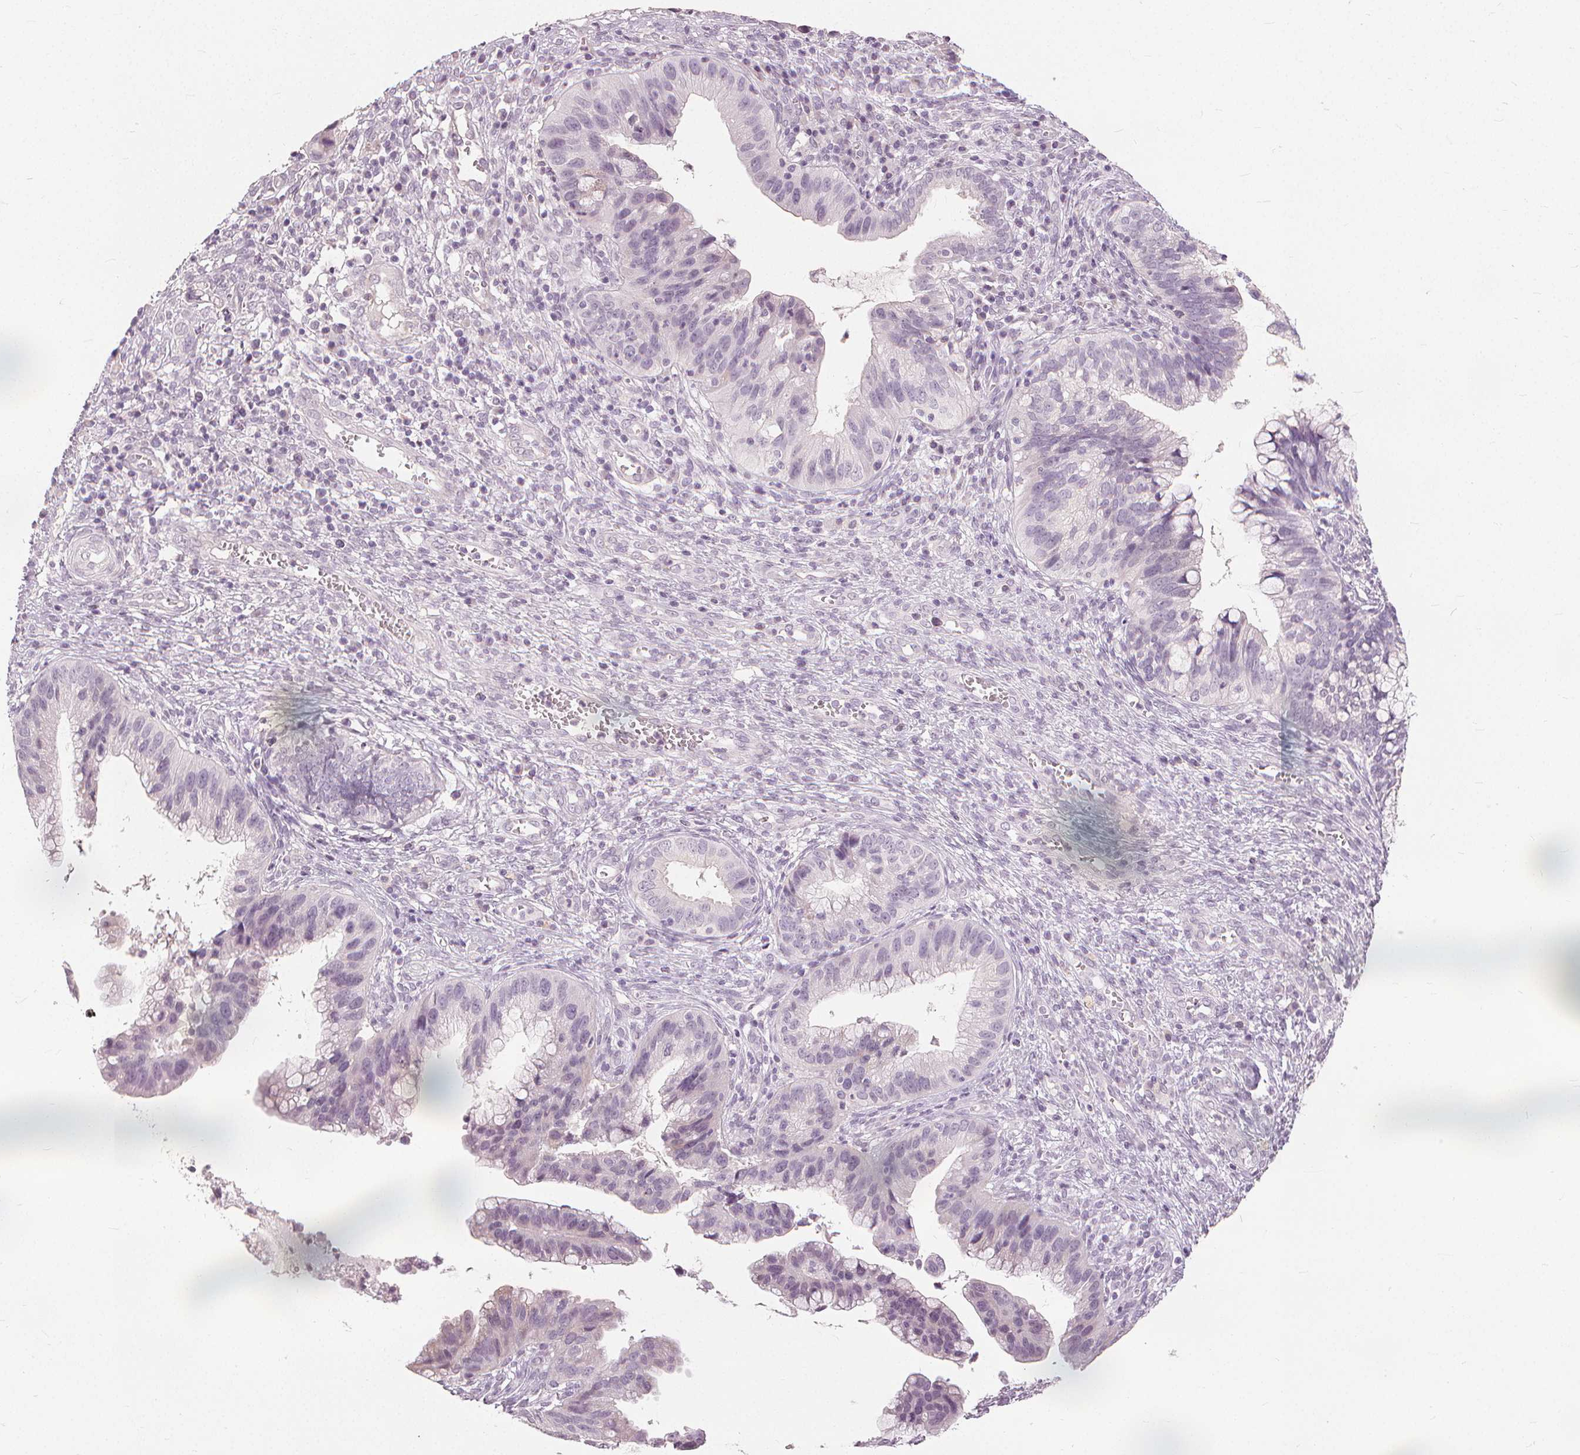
{"staining": {"intensity": "negative", "quantity": "none", "location": "none"}, "tissue": "cervical cancer", "cell_type": "Tumor cells", "image_type": "cancer", "snomed": [{"axis": "morphology", "description": "Adenocarcinoma, NOS"}, {"axis": "topography", "description": "Cervix"}], "caption": "High power microscopy micrograph of an IHC photomicrograph of cervical cancer, revealing no significant staining in tumor cells.", "gene": "SFTPD", "patient": {"sex": "female", "age": 34}}